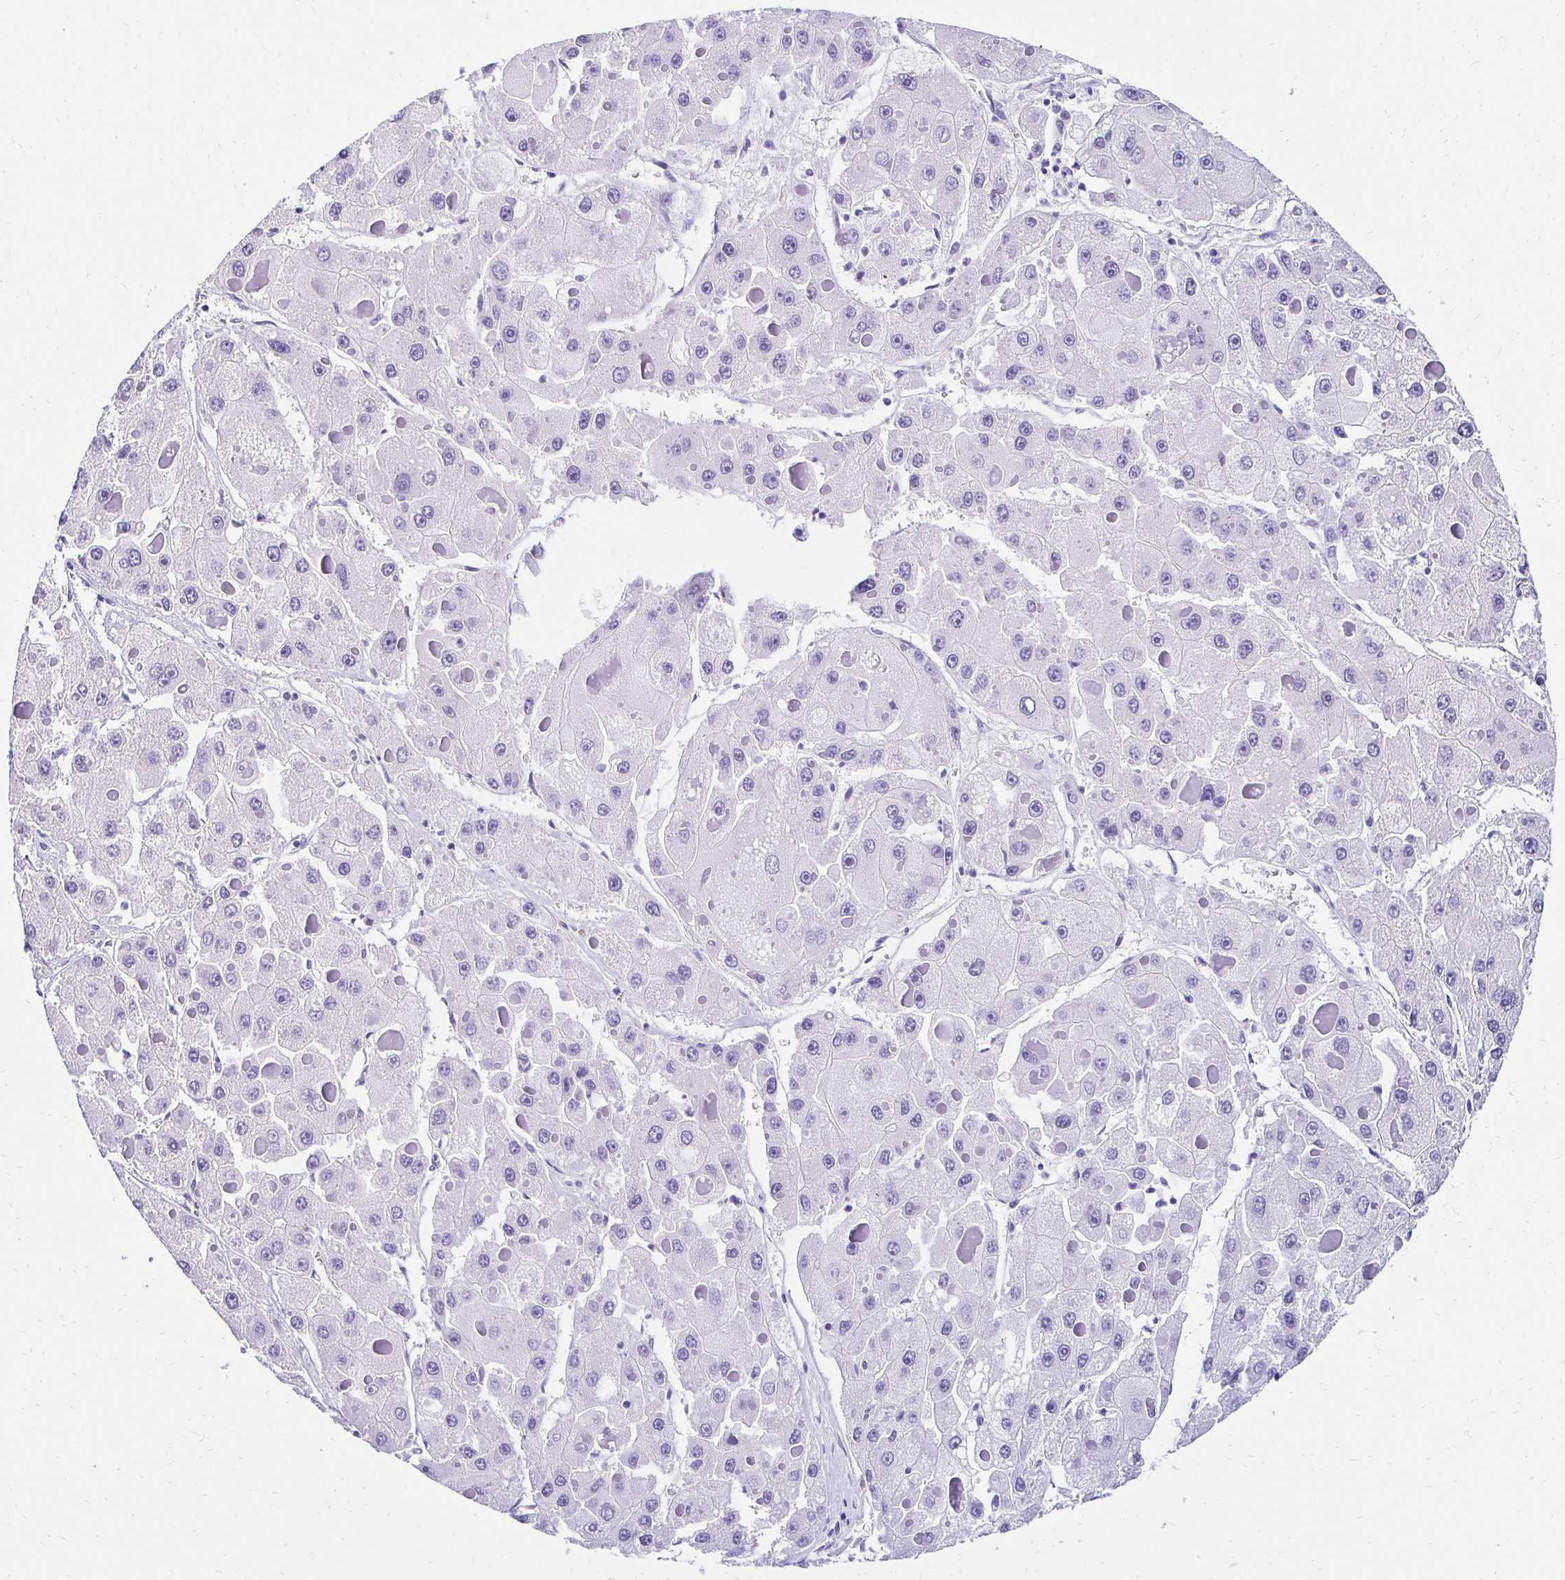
{"staining": {"intensity": "negative", "quantity": "none", "location": "none"}, "tissue": "liver cancer", "cell_type": "Tumor cells", "image_type": "cancer", "snomed": [{"axis": "morphology", "description": "Carcinoma, Hepatocellular, NOS"}, {"axis": "topography", "description": "Liver"}], "caption": "Tumor cells are negative for protein expression in human hepatocellular carcinoma (liver). (Stains: DAB IHC with hematoxylin counter stain, Microscopy: brightfield microscopy at high magnification).", "gene": "TMEM54", "patient": {"sex": "female", "age": 73}}